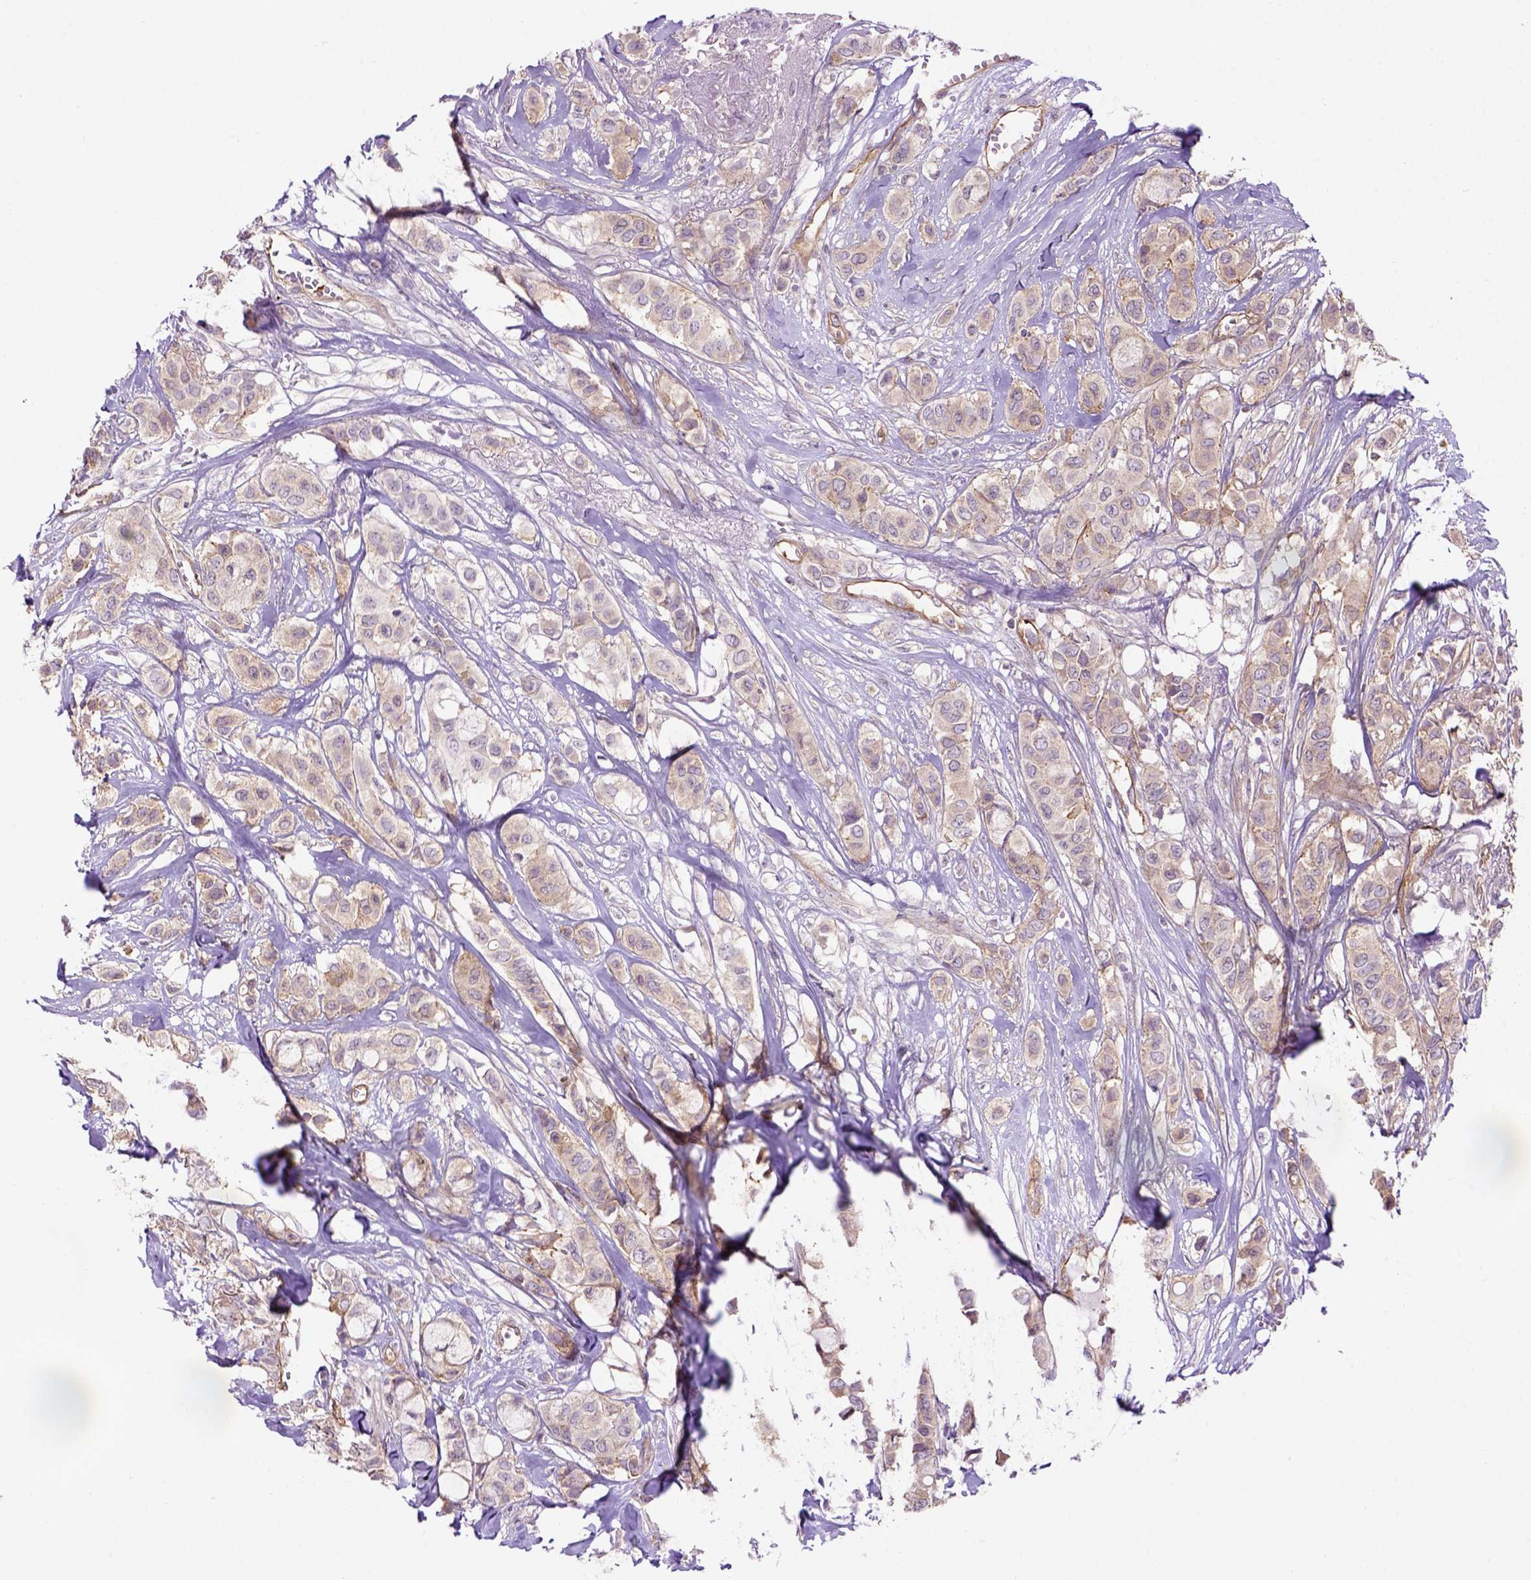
{"staining": {"intensity": "negative", "quantity": "none", "location": "none"}, "tissue": "breast cancer", "cell_type": "Tumor cells", "image_type": "cancer", "snomed": [{"axis": "morphology", "description": "Duct carcinoma"}, {"axis": "topography", "description": "Breast"}], "caption": "Breast cancer (invasive ductal carcinoma) was stained to show a protein in brown. There is no significant positivity in tumor cells.", "gene": "CASKIN2", "patient": {"sex": "female", "age": 85}}